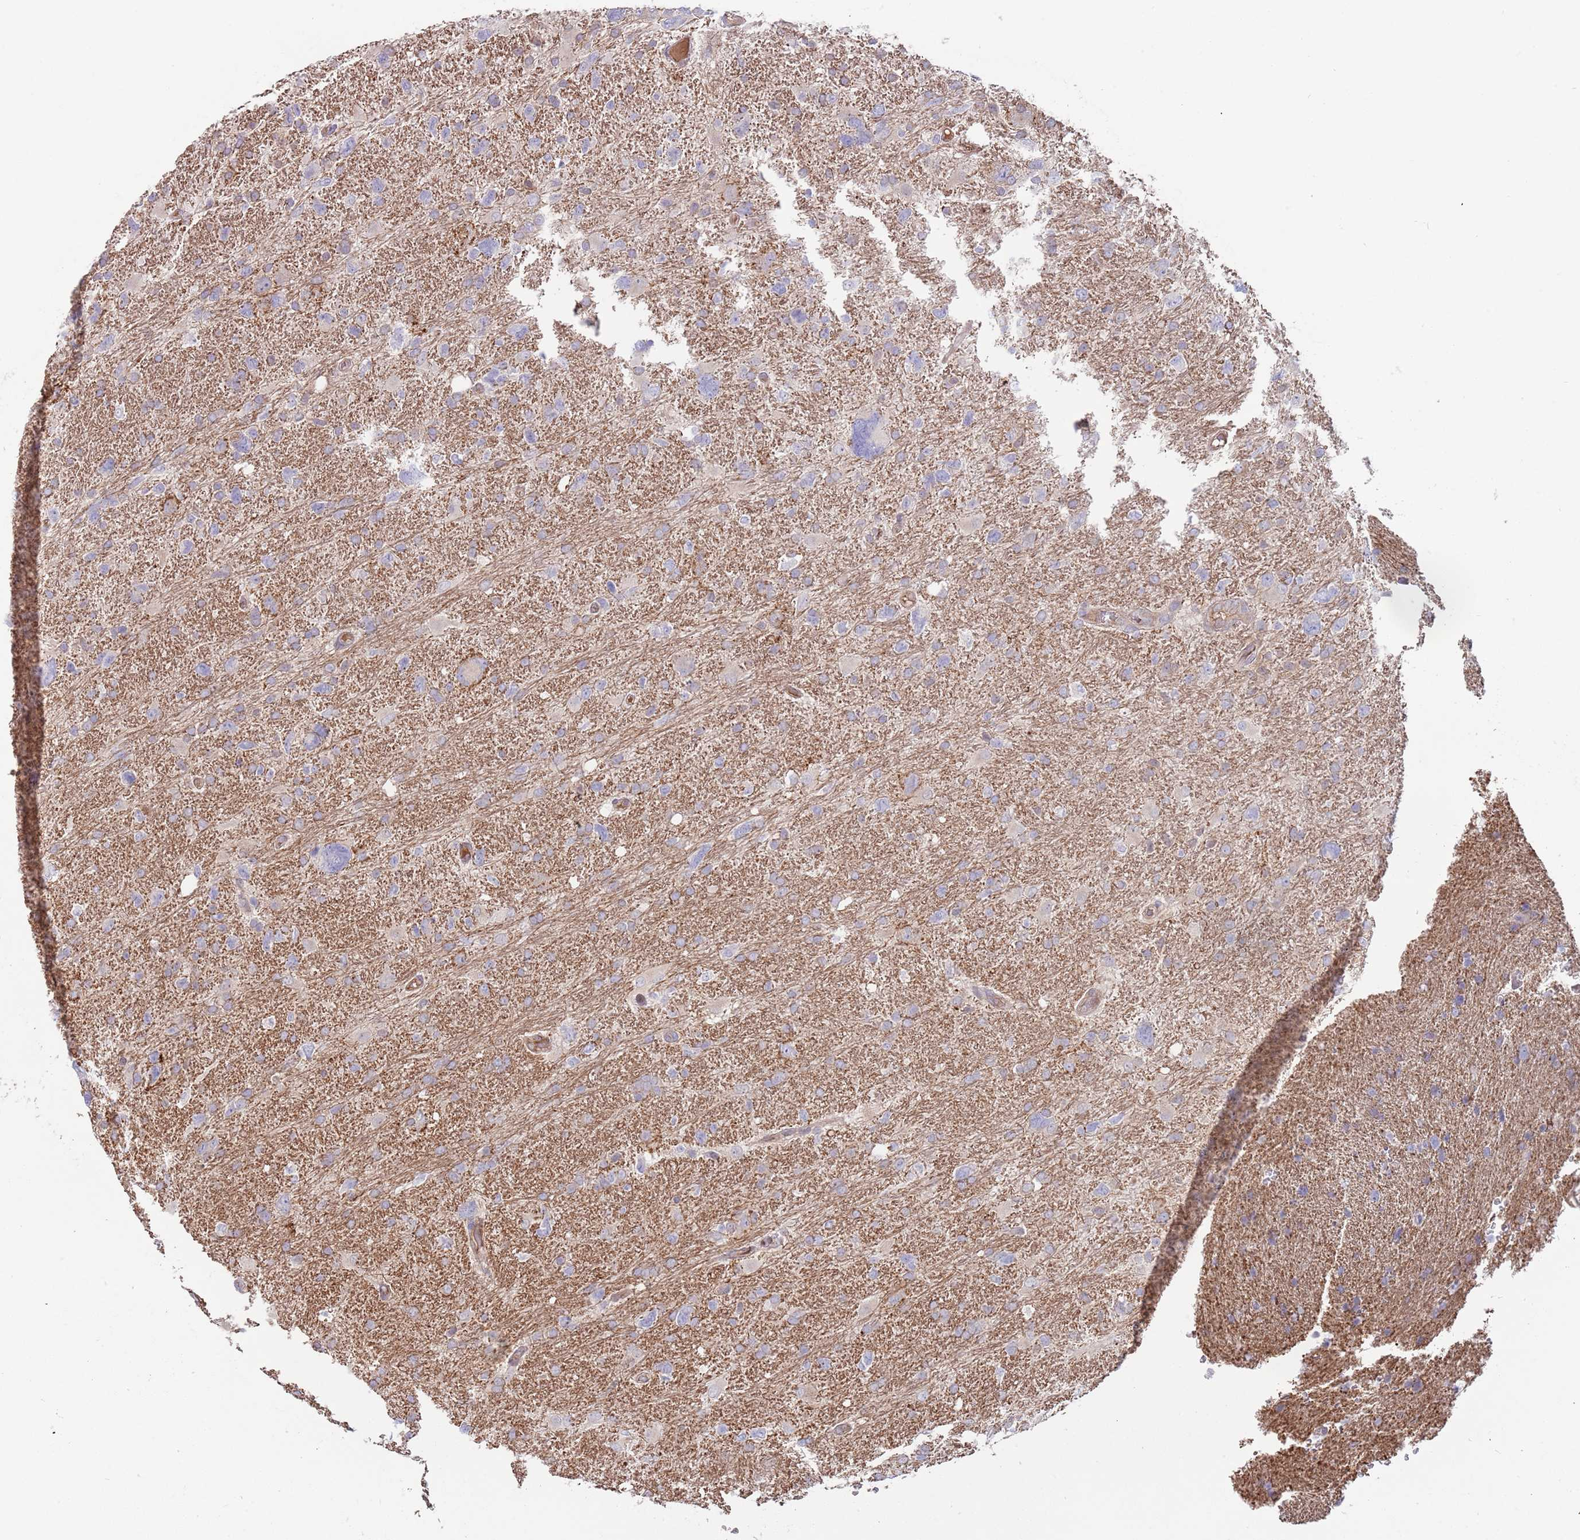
{"staining": {"intensity": "negative", "quantity": "none", "location": "none"}, "tissue": "glioma", "cell_type": "Tumor cells", "image_type": "cancer", "snomed": [{"axis": "morphology", "description": "Glioma, malignant, High grade"}, {"axis": "topography", "description": "Brain"}], "caption": "This is an immunohistochemistry photomicrograph of human malignant glioma (high-grade). There is no expression in tumor cells.", "gene": "GSDMD", "patient": {"sex": "male", "age": 61}}